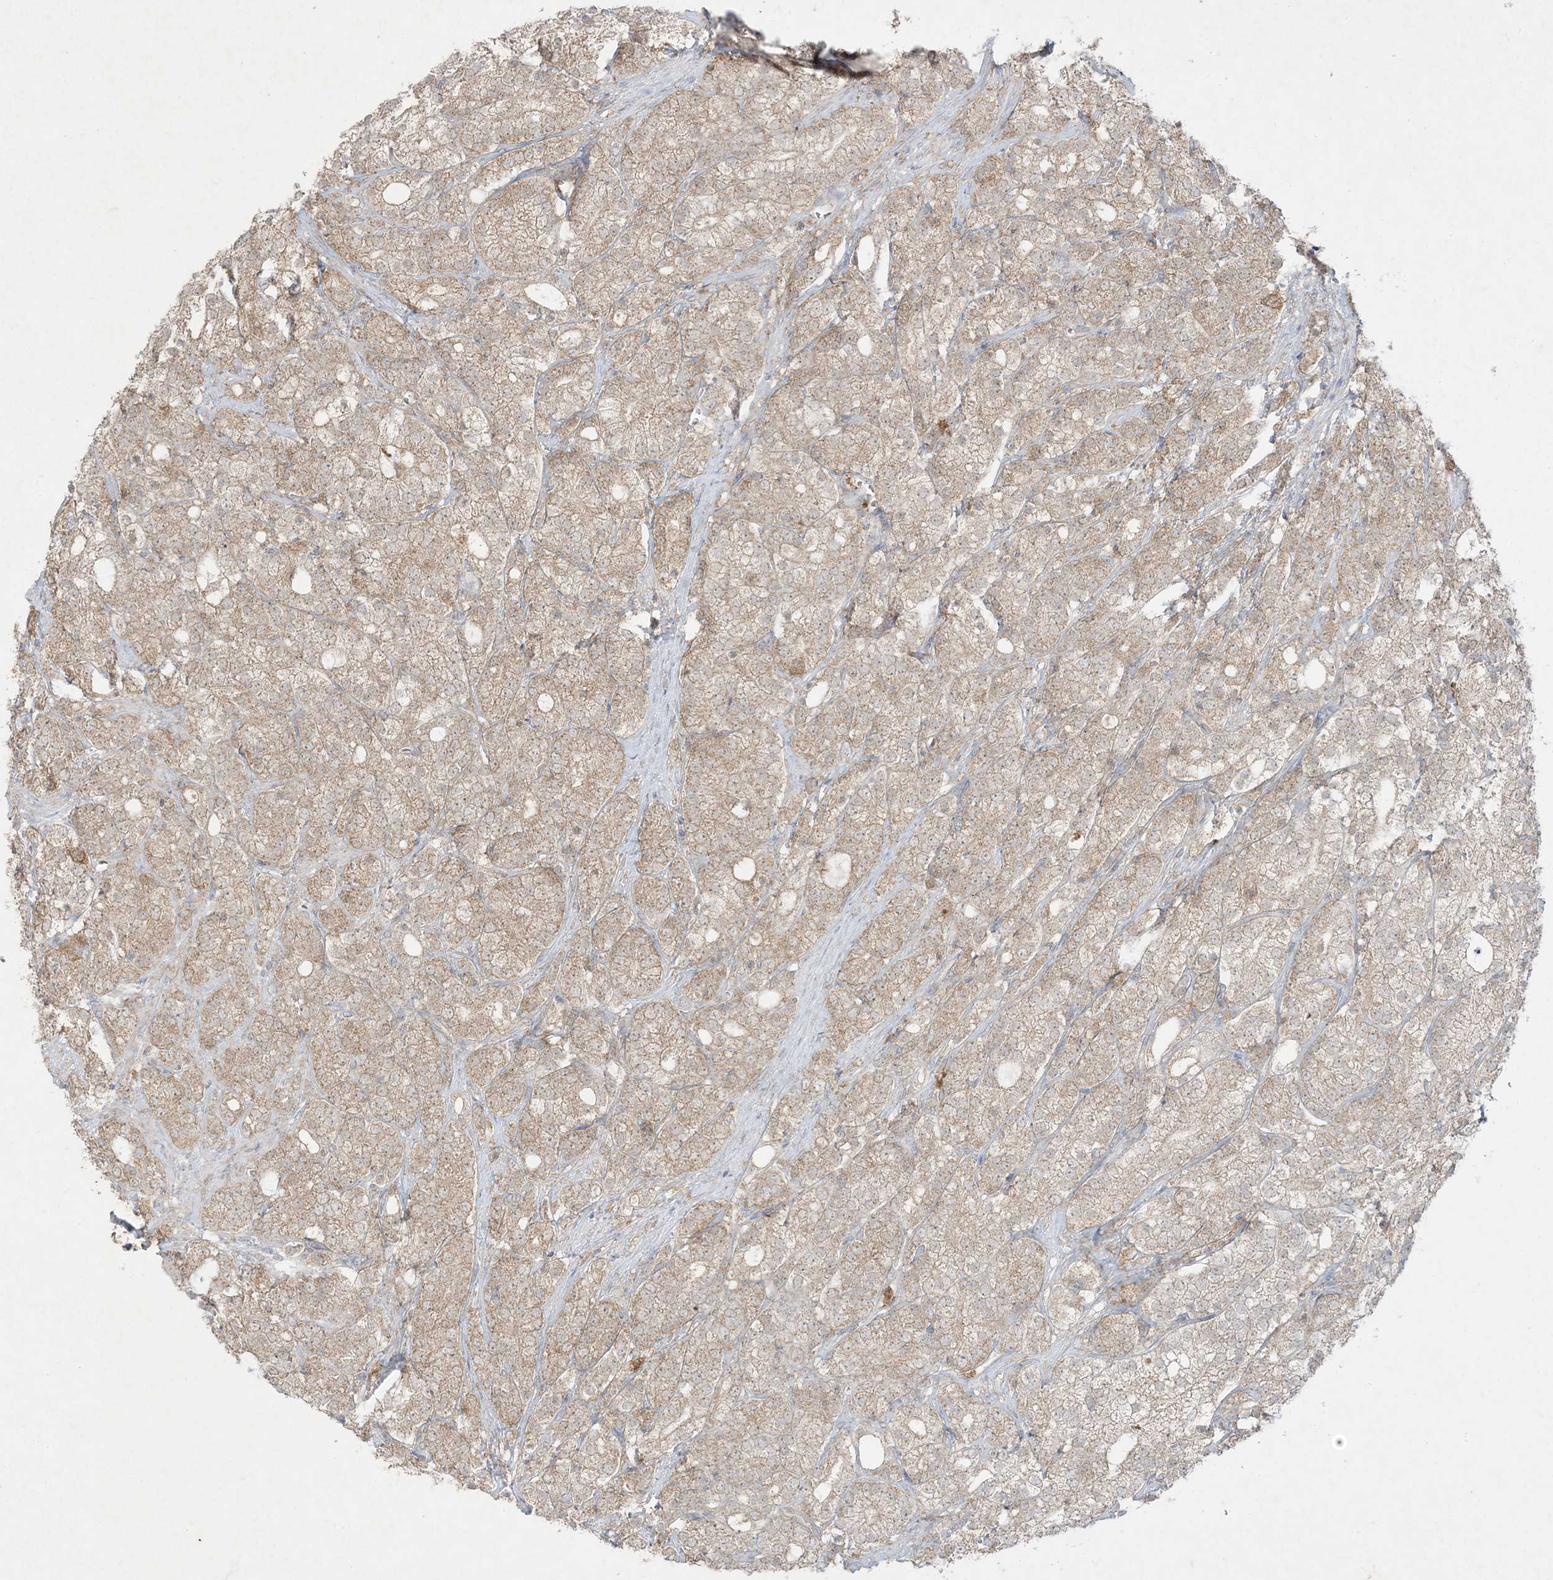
{"staining": {"intensity": "weak", "quantity": ">75%", "location": "cytoplasmic/membranous"}, "tissue": "prostate cancer", "cell_type": "Tumor cells", "image_type": "cancer", "snomed": [{"axis": "morphology", "description": "Adenocarcinoma, High grade"}, {"axis": "topography", "description": "Prostate"}], "caption": "High-magnification brightfield microscopy of prostate cancer stained with DAB (brown) and counterstained with hematoxylin (blue). tumor cells exhibit weak cytoplasmic/membranous expression is seen in about>75% of cells.", "gene": "UBE2C", "patient": {"sex": "male", "age": 57}}